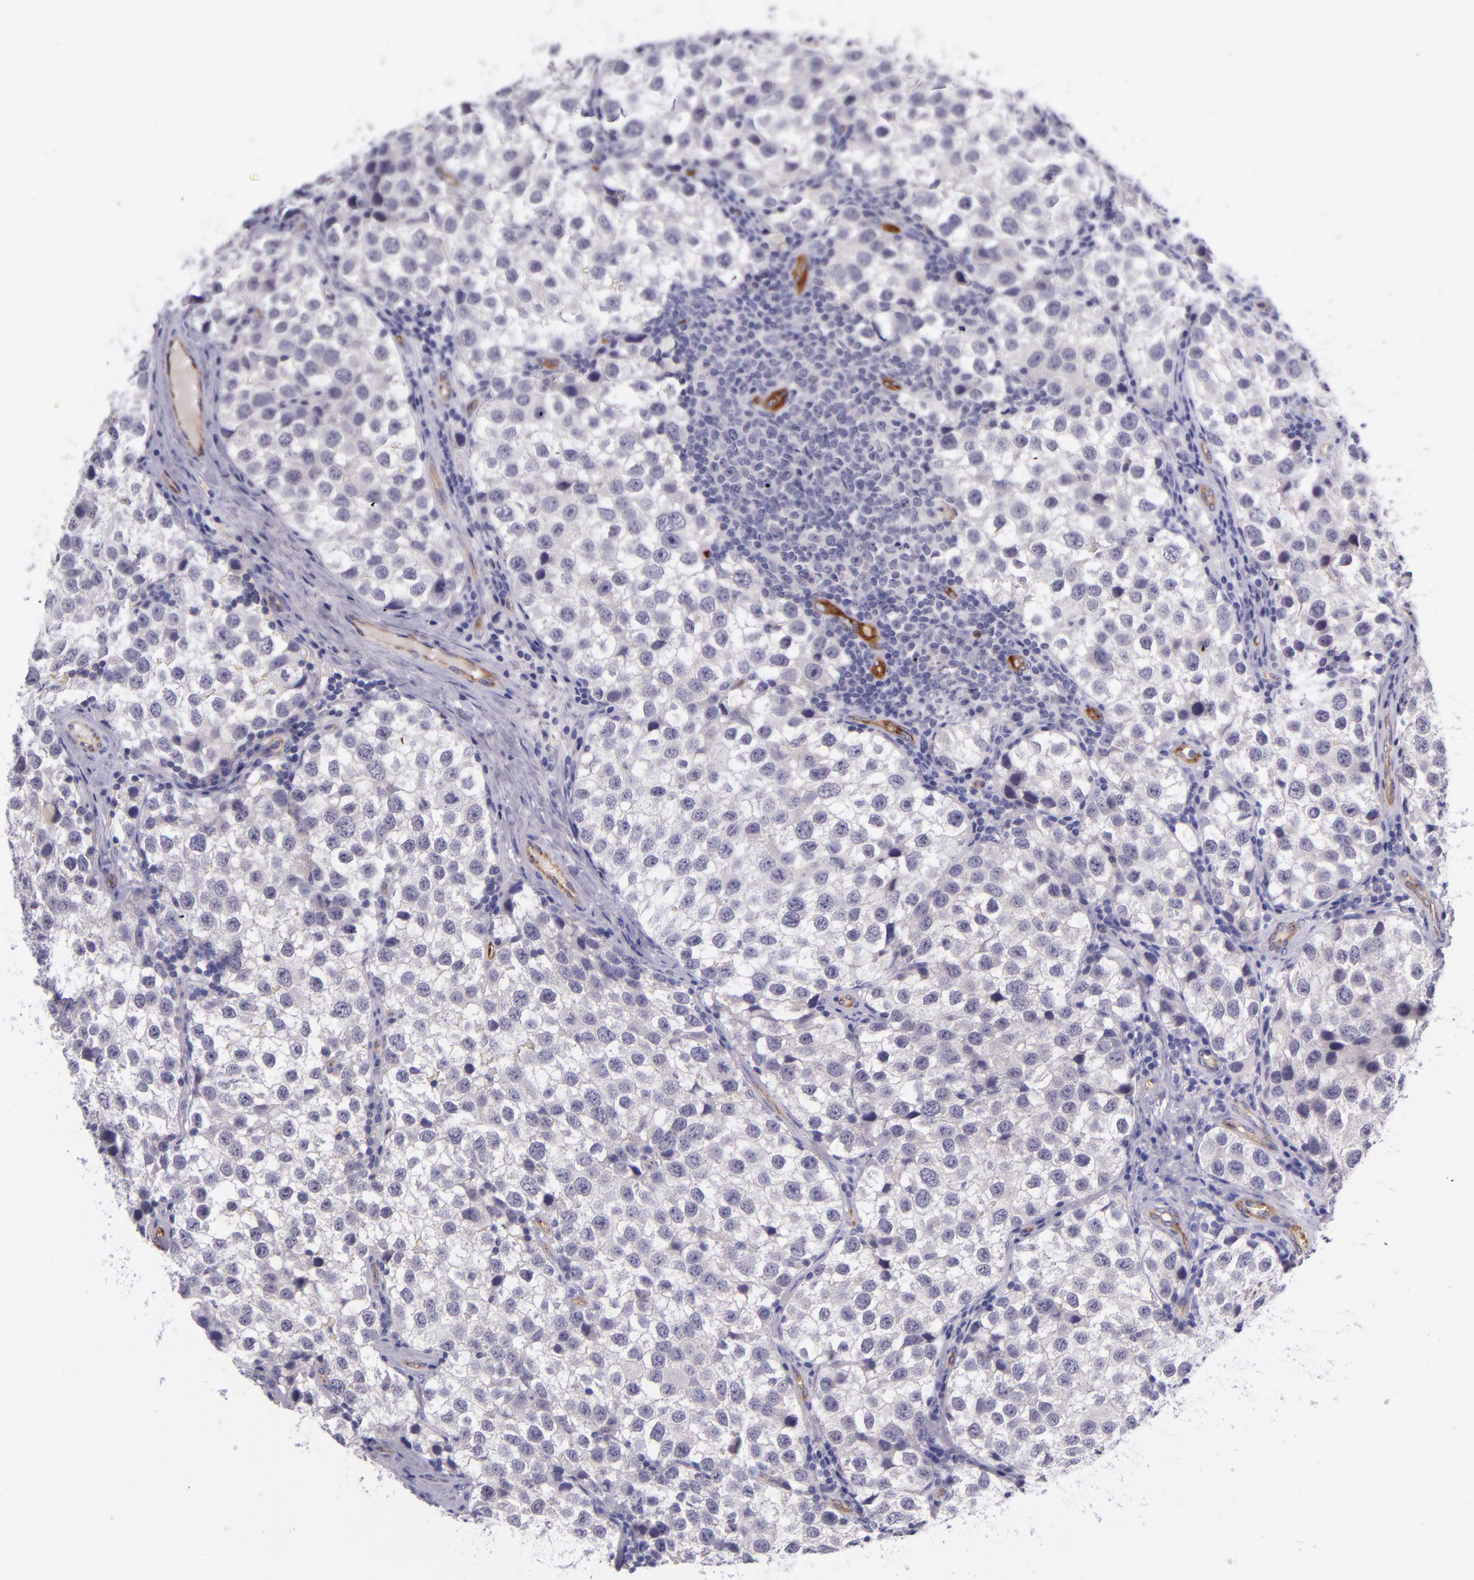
{"staining": {"intensity": "negative", "quantity": "none", "location": "none"}, "tissue": "testis cancer", "cell_type": "Tumor cells", "image_type": "cancer", "snomed": [{"axis": "morphology", "description": "Seminoma, NOS"}, {"axis": "topography", "description": "Testis"}], "caption": "An IHC histopathology image of seminoma (testis) is shown. There is no staining in tumor cells of seminoma (testis).", "gene": "NOS3", "patient": {"sex": "male", "age": 39}}